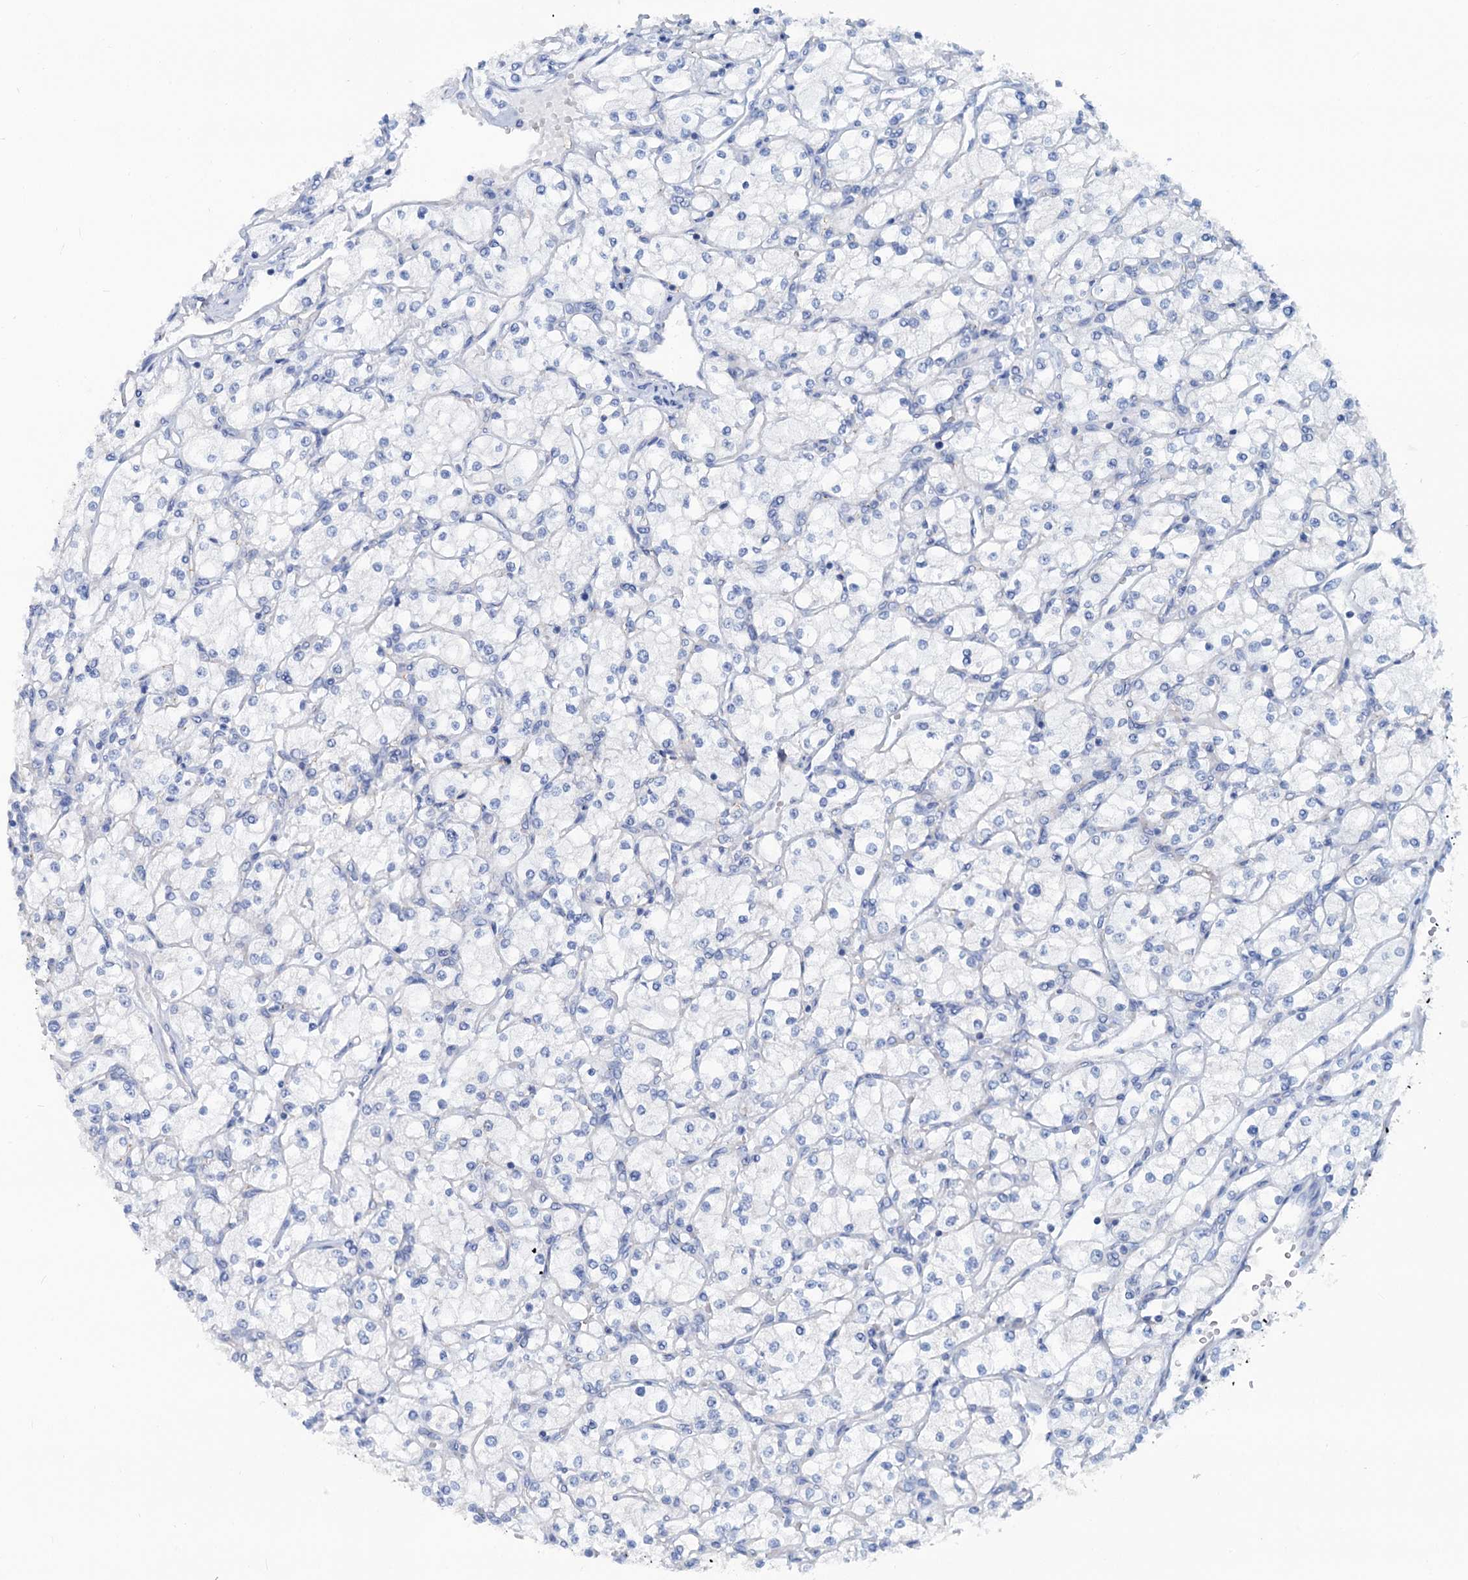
{"staining": {"intensity": "negative", "quantity": "none", "location": "none"}, "tissue": "renal cancer", "cell_type": "Tumor cells", "image_type": "cancer", "snomed": [{"axis": "morphology", "description": "Adenocarcinoma, NOS"}, {"axis": "topography", "description": "Kidney"}], "caption": "Protein analysis of renal cancer (adenocarcinoma) demonstrates no significant staining in tumor cells.", "gene": "SLC1A3", "patient": {"sex": "male", "age": 80}}